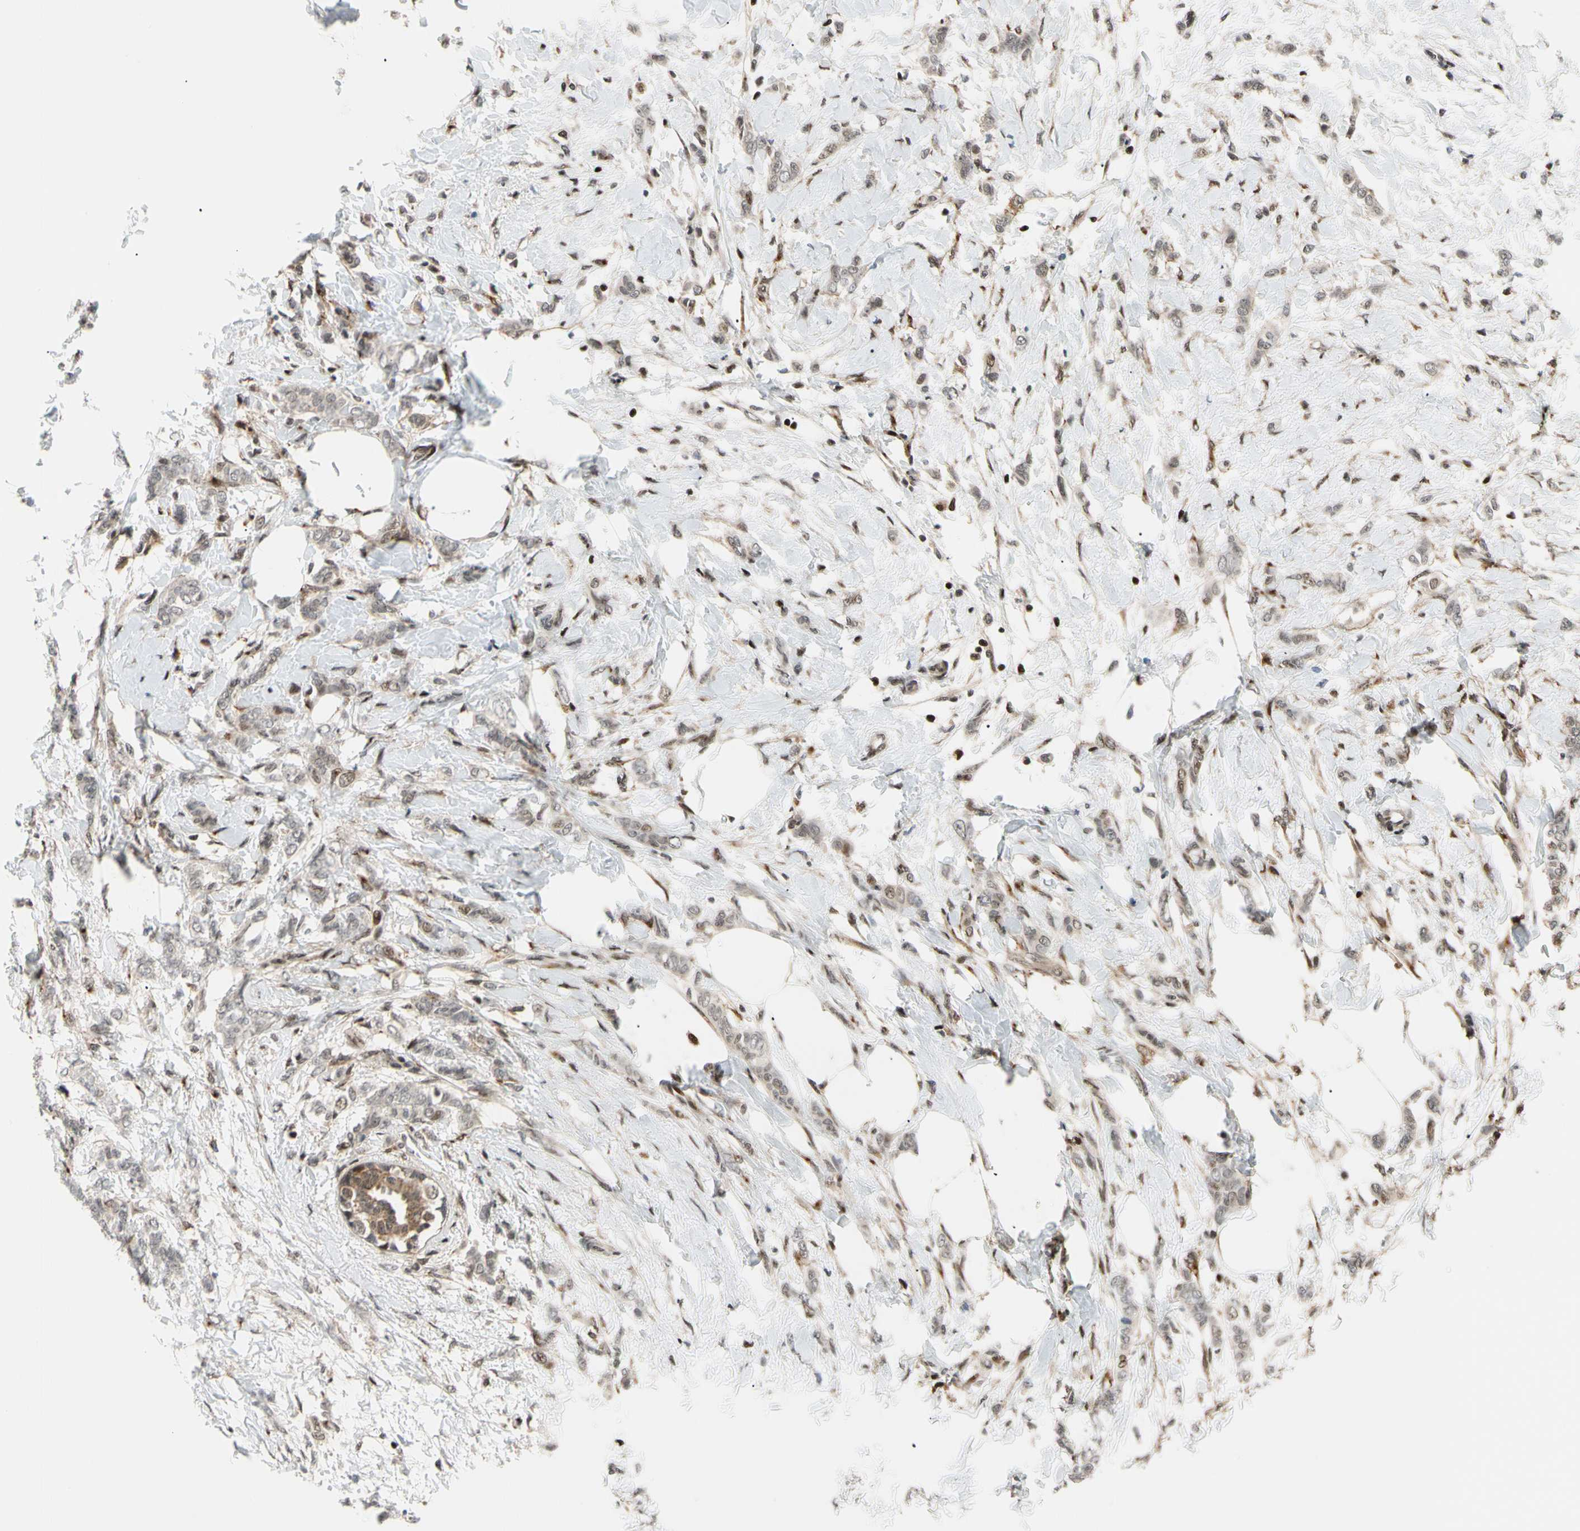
{"staining": {"intensity": "moderate", "quantity": "<25%", "location": "nuclear"}, "tissue": "breast cancer", "cell_type": "Tumor cells", "image_type": "cancer", "snomed": [{"axis": "morphology", "description": "Lobular carcinoma, in situ"}, {"axis": "morphology", "description": "Lobular carcinoma"}, {"axis": "topography", "description": "Breast"}], "caption": "This is an image of IHC staining of breast lobular carcinoma in situ, which shows moderate expression in the nuclear of tumor cells.", "gene": "E2F1", "patient": {"sex": "female", "age": 41}}